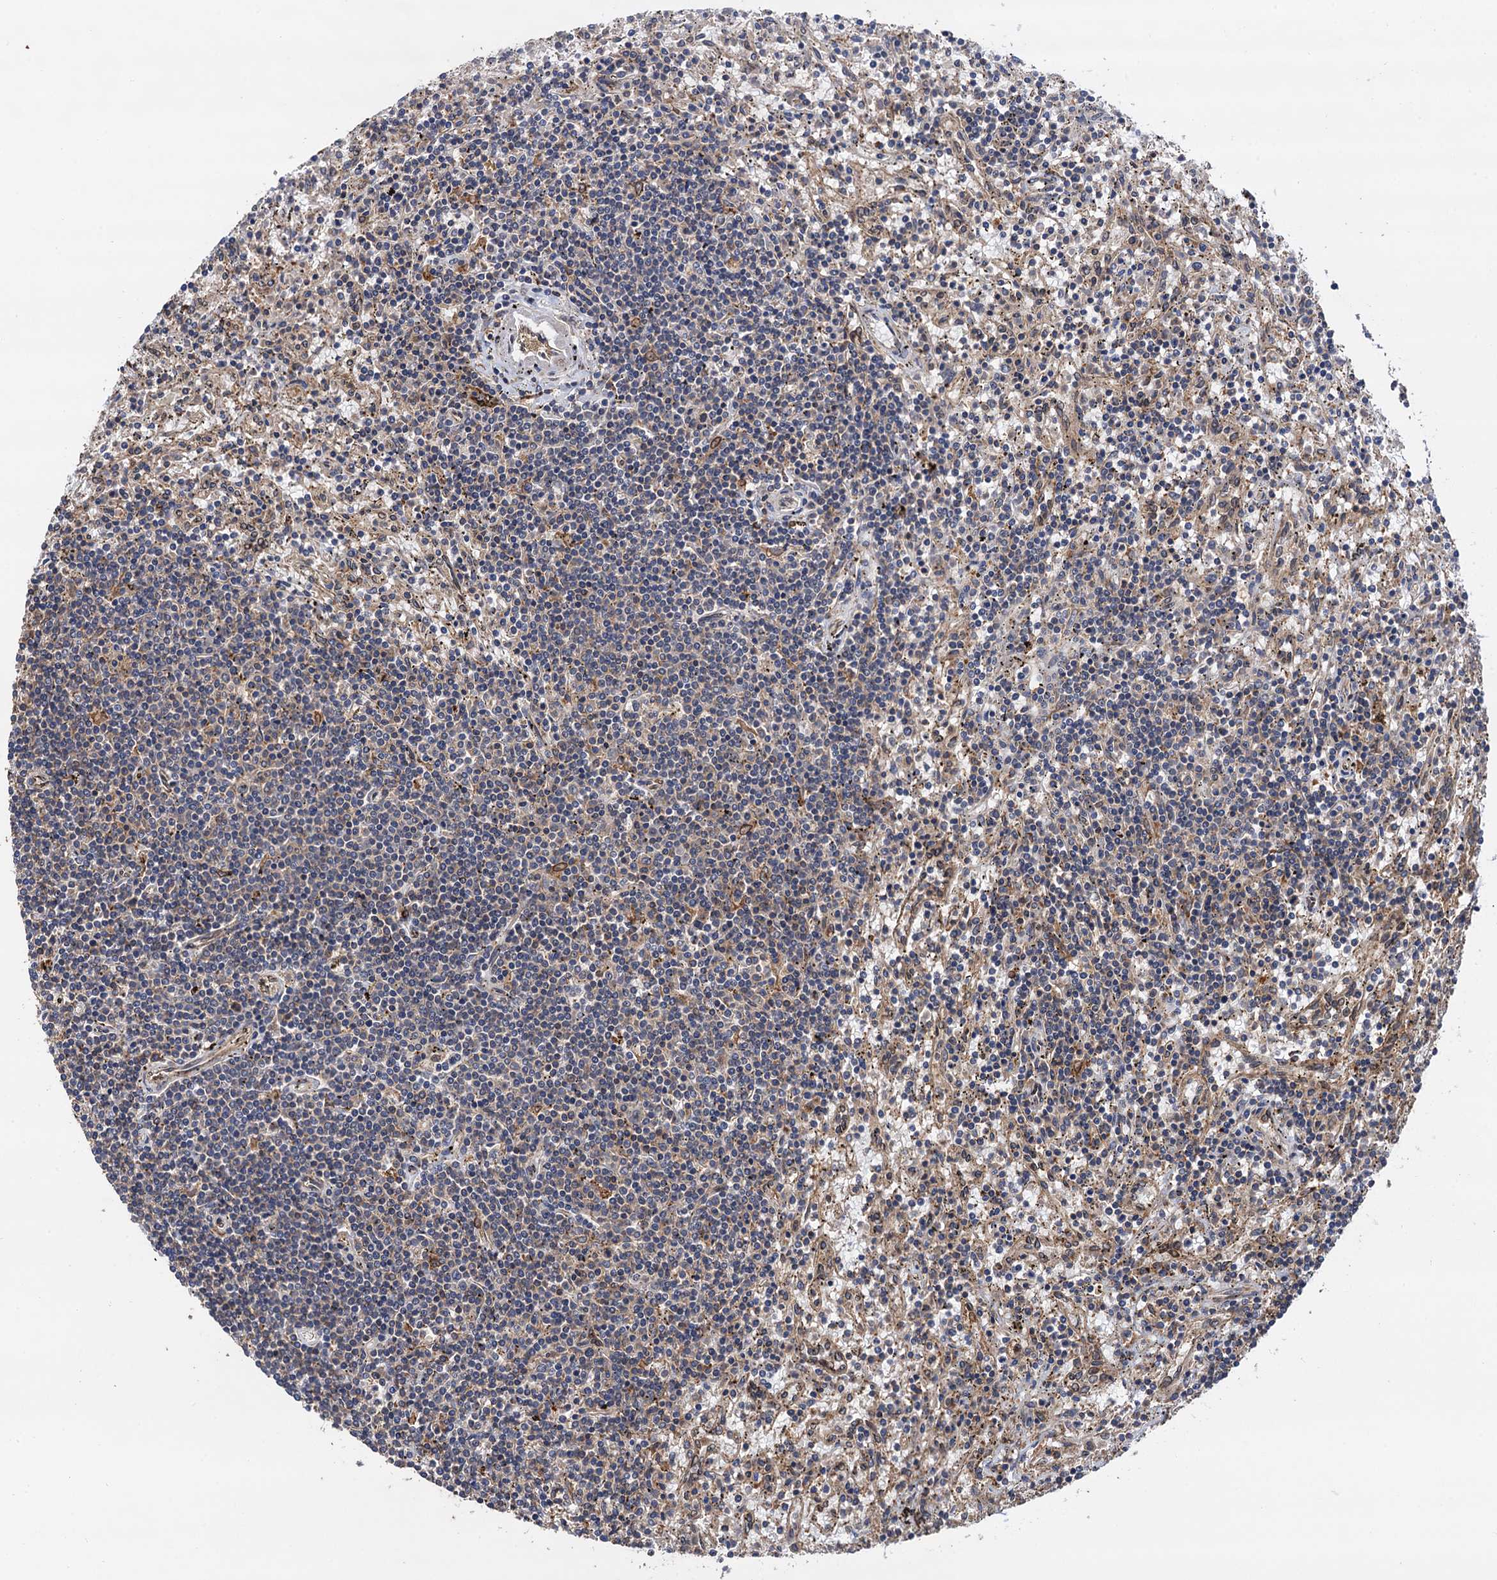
{"staining": {"intensity": "negative", "quantity": "none", "location": "none"}, "tissue": "lymphoma", "cell_type": "Tumor cells", "image_type": "cancer", "snomed": [{"axis": "morphology", "description": "Malignant lymphoma, non-Hodgkin's type, Low grade"}, {"axis": "topography", "description": "Spleen"}], "caption": "This photomicrograph is of low-grade malignant lymphoma, non-Hodgkin's type stained with immunohistochemistry (IHC) to label a protein in brown with the nuclei are counter-stained blue. There is no positivity in tumor cells.", "gene": "BORA", "patient": {"sex": "male", "age": 76}}